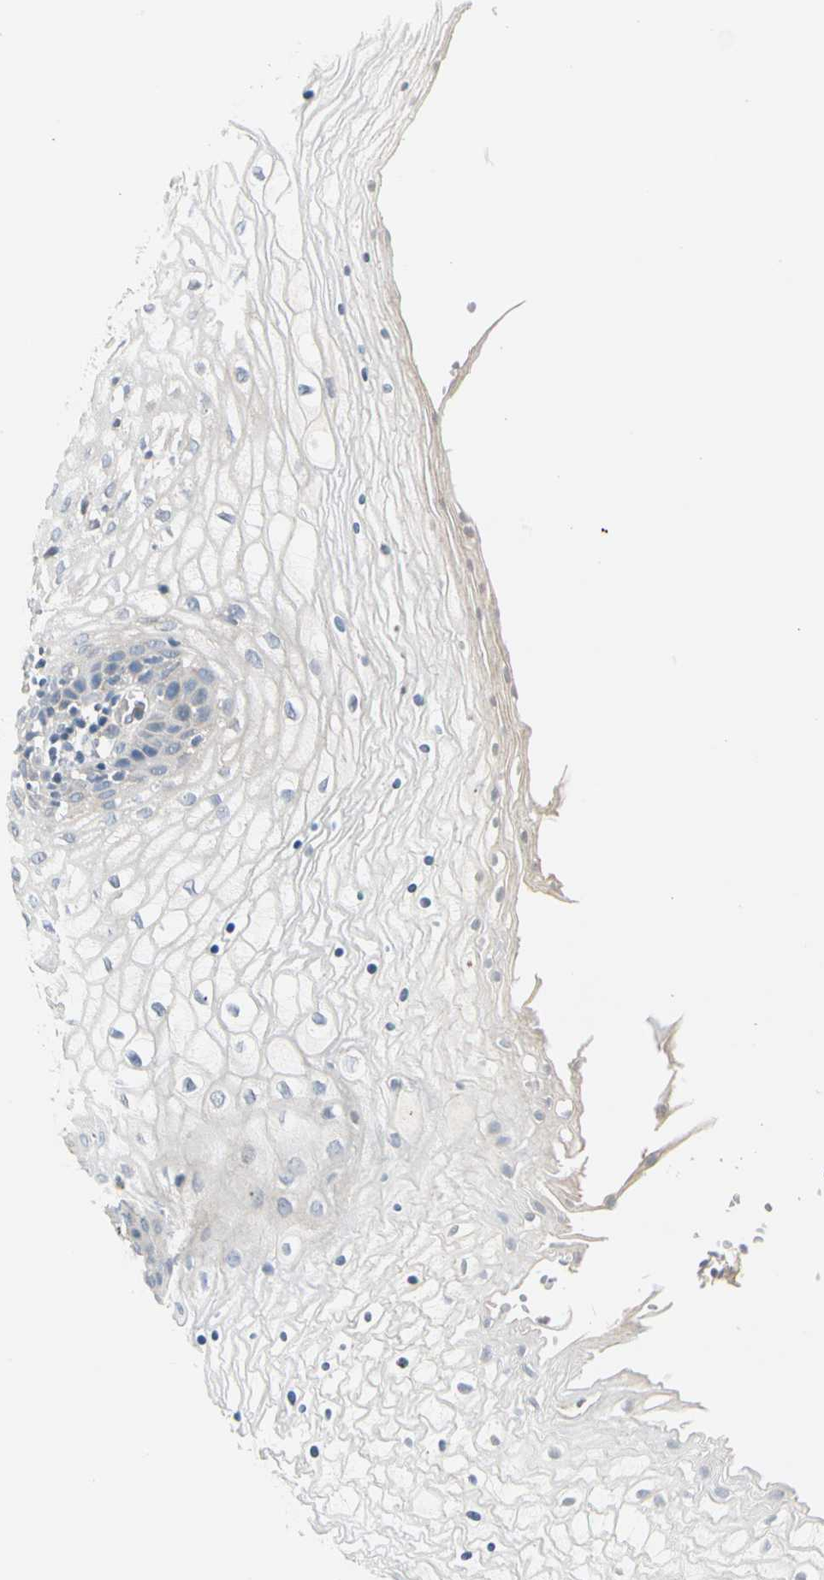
{"staining": {"intensity": "weak", "quantity": "<25%", "location": "cytoplasmic/membranous"}, "tissue": "vagina", "cell_type": "Squamous epithelial cells", "image_type": "normal", "snomed": [{"axis": "morphology", "description": "Normal tissue, NOS"}, {"axis": "topography", "description": "Vagina"}], "caption": "Immunohistochemistry (IHC) photomicrograph of unremarkable vagina: human vagina stained with DAB reveals no significant protein positivity in squamous epithelial cells.", "gene": "ROCK2", "patient": {"sex": "female", "age": 34}}